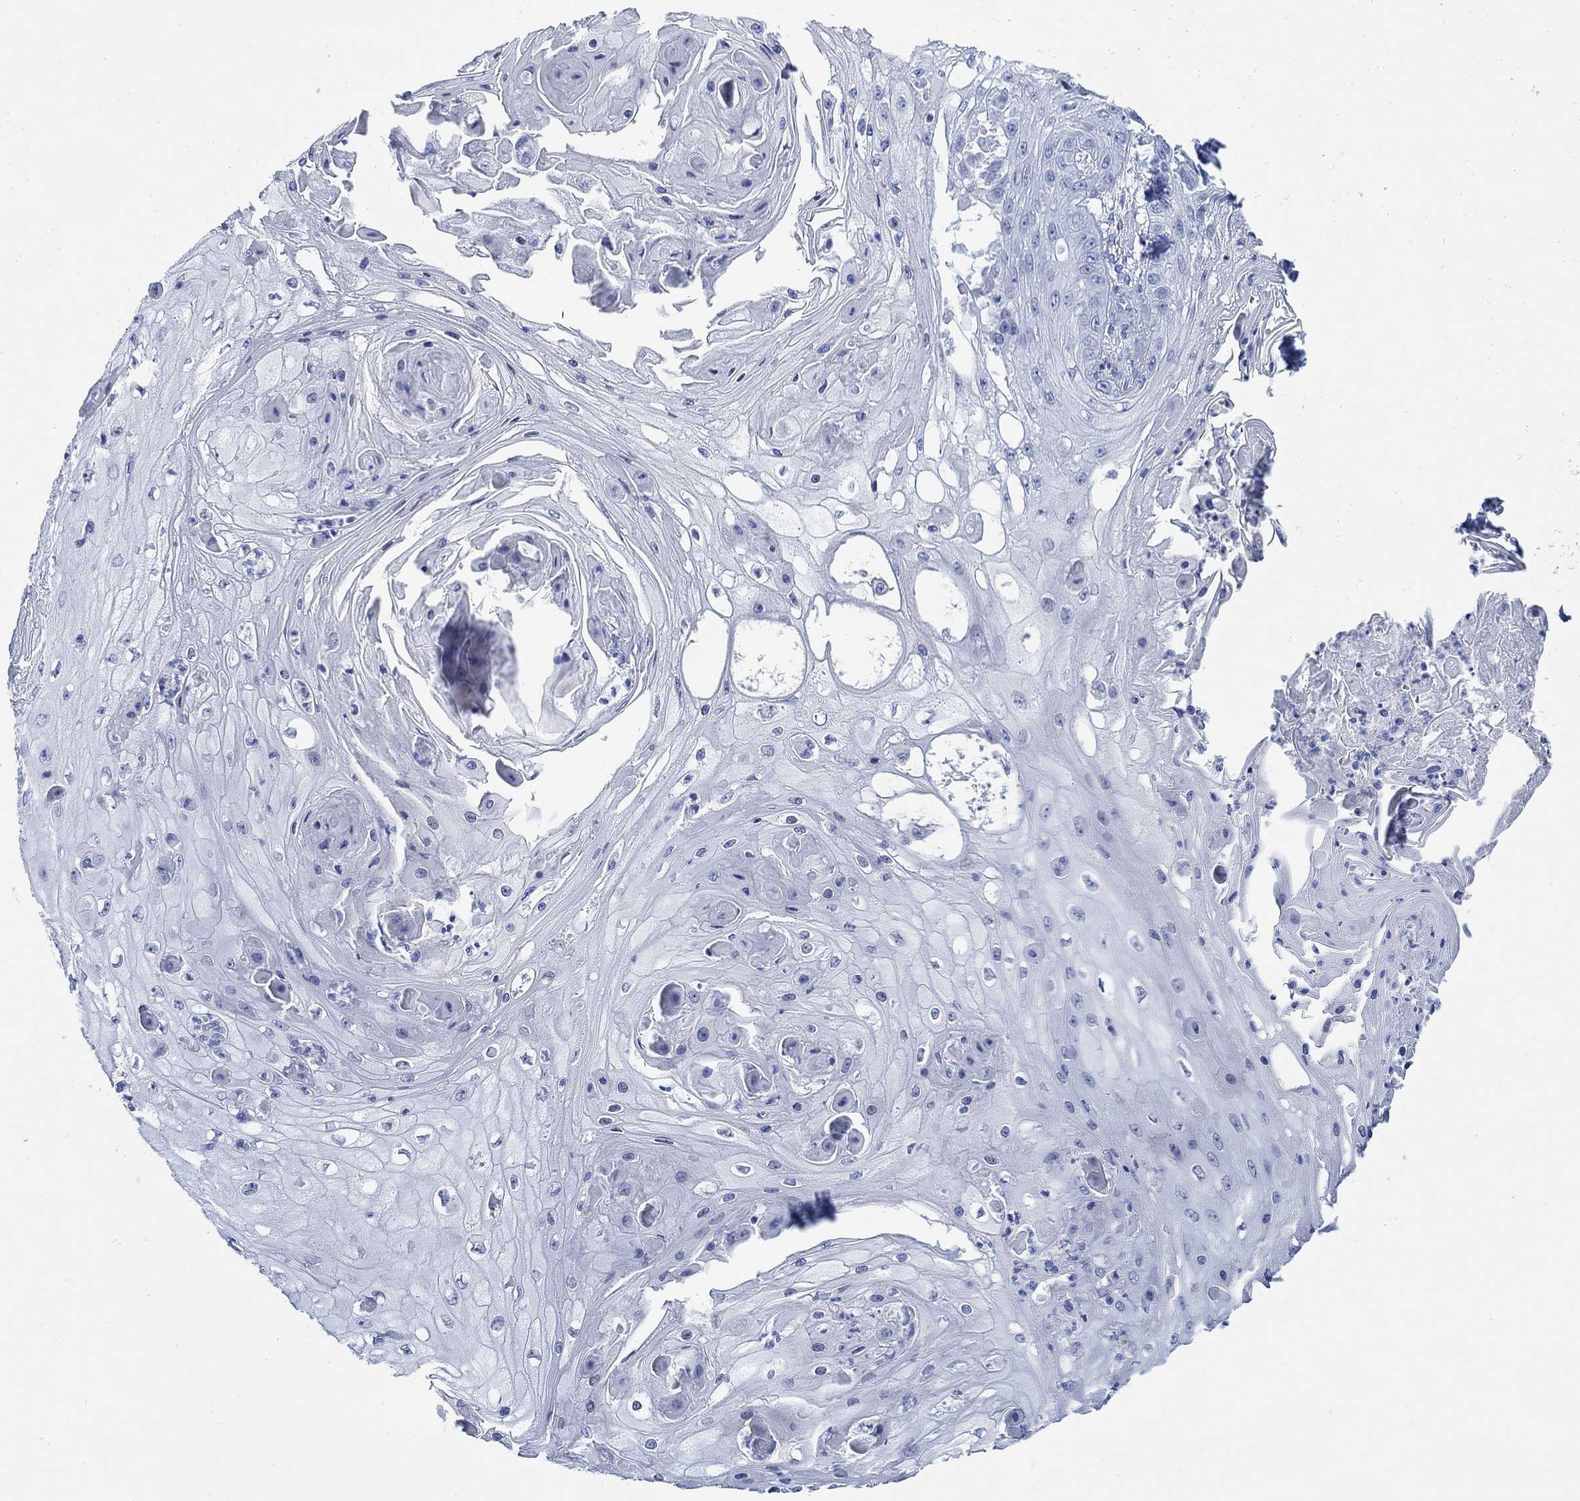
{"staining": {"intensity": "negative", "quantity": "none", "location": "none"}, "tissue": "skin cancer", "cell_type": "Tumor cells", "image_type": "cancer", "snomed": [{"axis": "morphology", "description": "Squamous cell carcinoma, NOS"}, {"axis": "topography", "description": "Skin"}], "caption": "Tumor cells show no significant protein expression in squamous cell carcinoma (skin).", "gene": "CAMK2N1", "patient": {"sex": "male", "age": 70}}